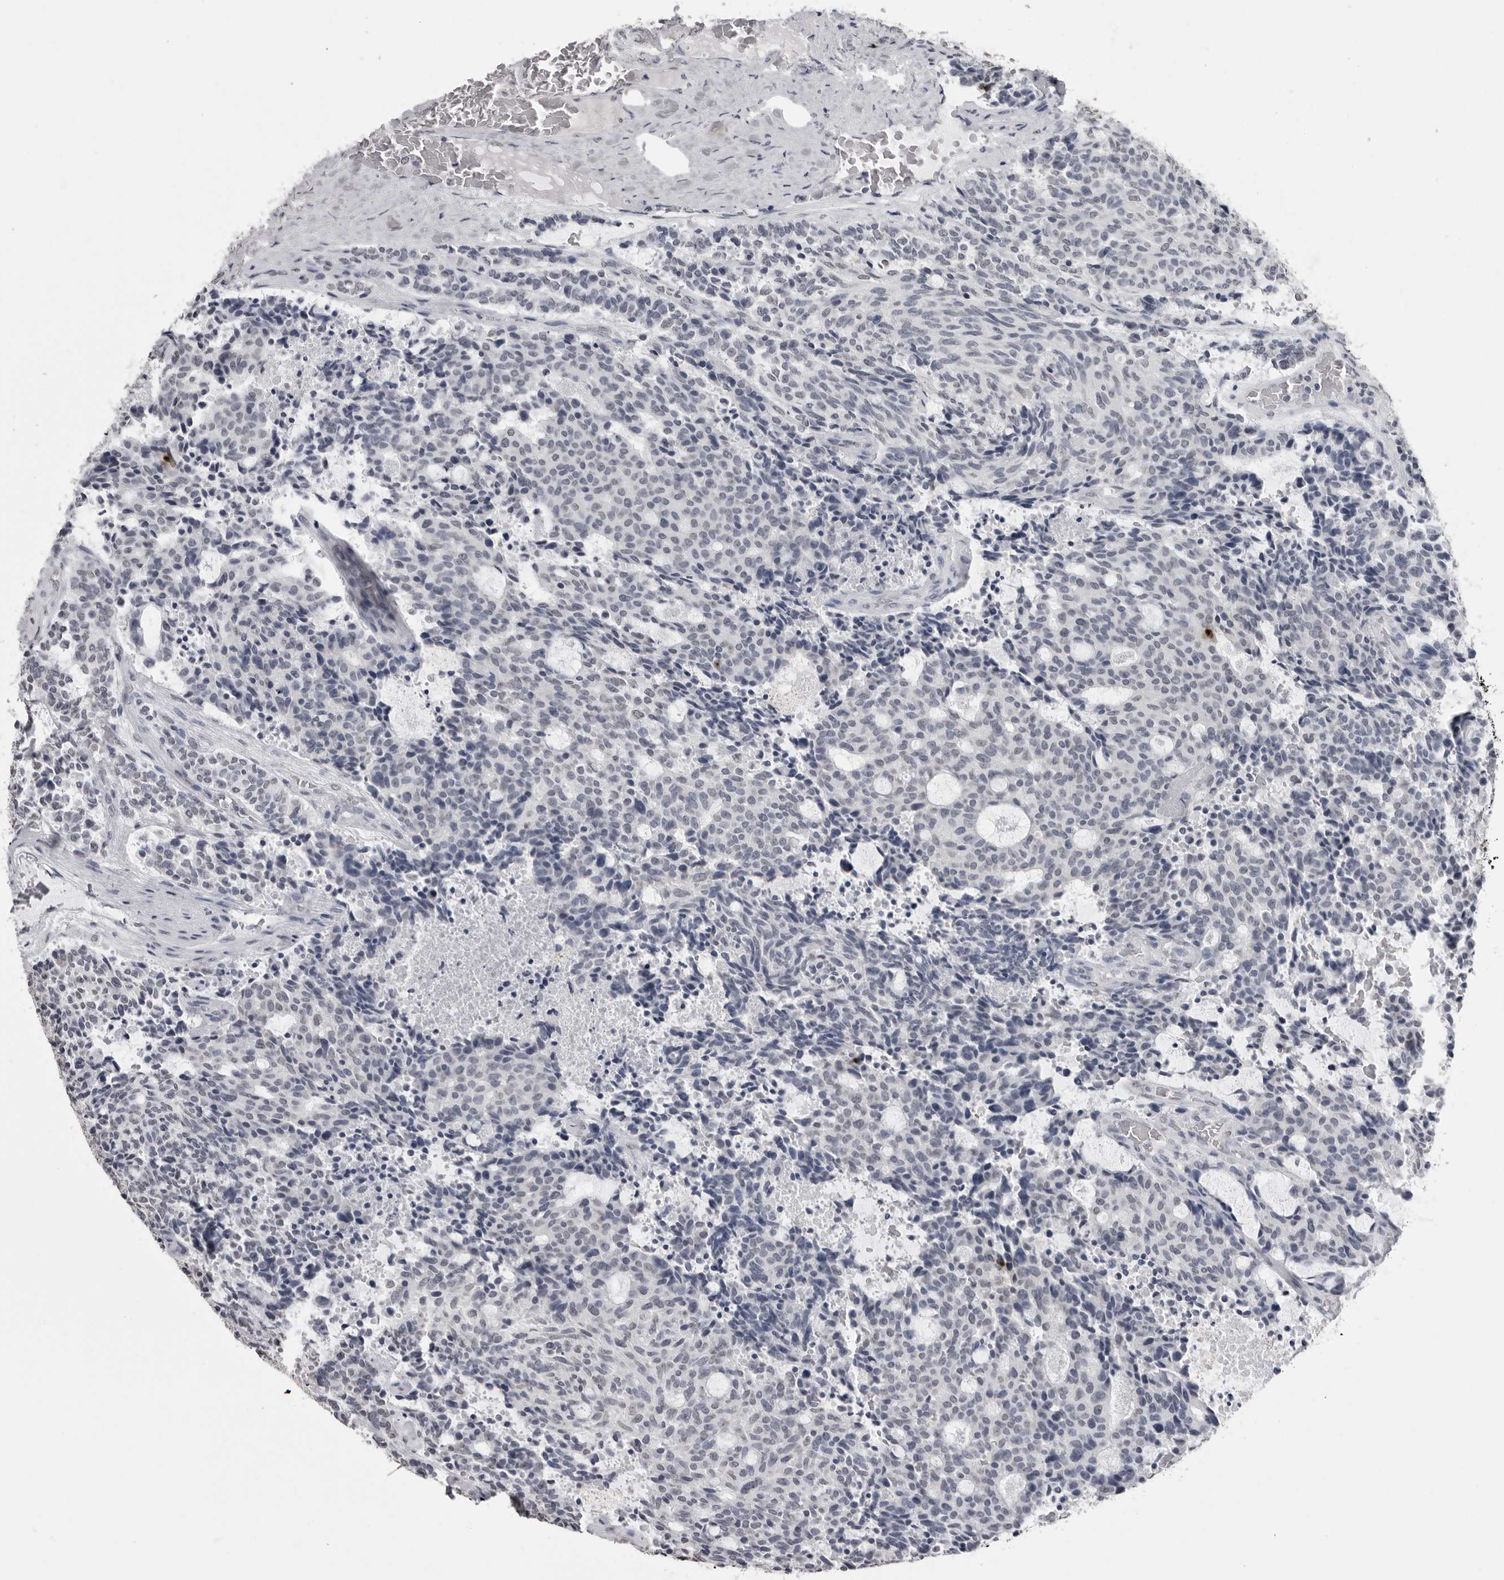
{"staining": {"intensity": "negative", "quantity": "none", "location": "none"}, "tissue": "carcinoid", "cell_type": "Tumor cells", "image_type": "cancer", "snomed": [{"axis": "morphology", "description": "Carcinoid, malignant, NOS"}, {"axis": "topography", "description": "Pancreas"}], "caption": "Tumor cells are negative for brown protein staining in carcinoid.", "gene": "HEPACAM", "patient": {"sex": "female", "age": 54}}